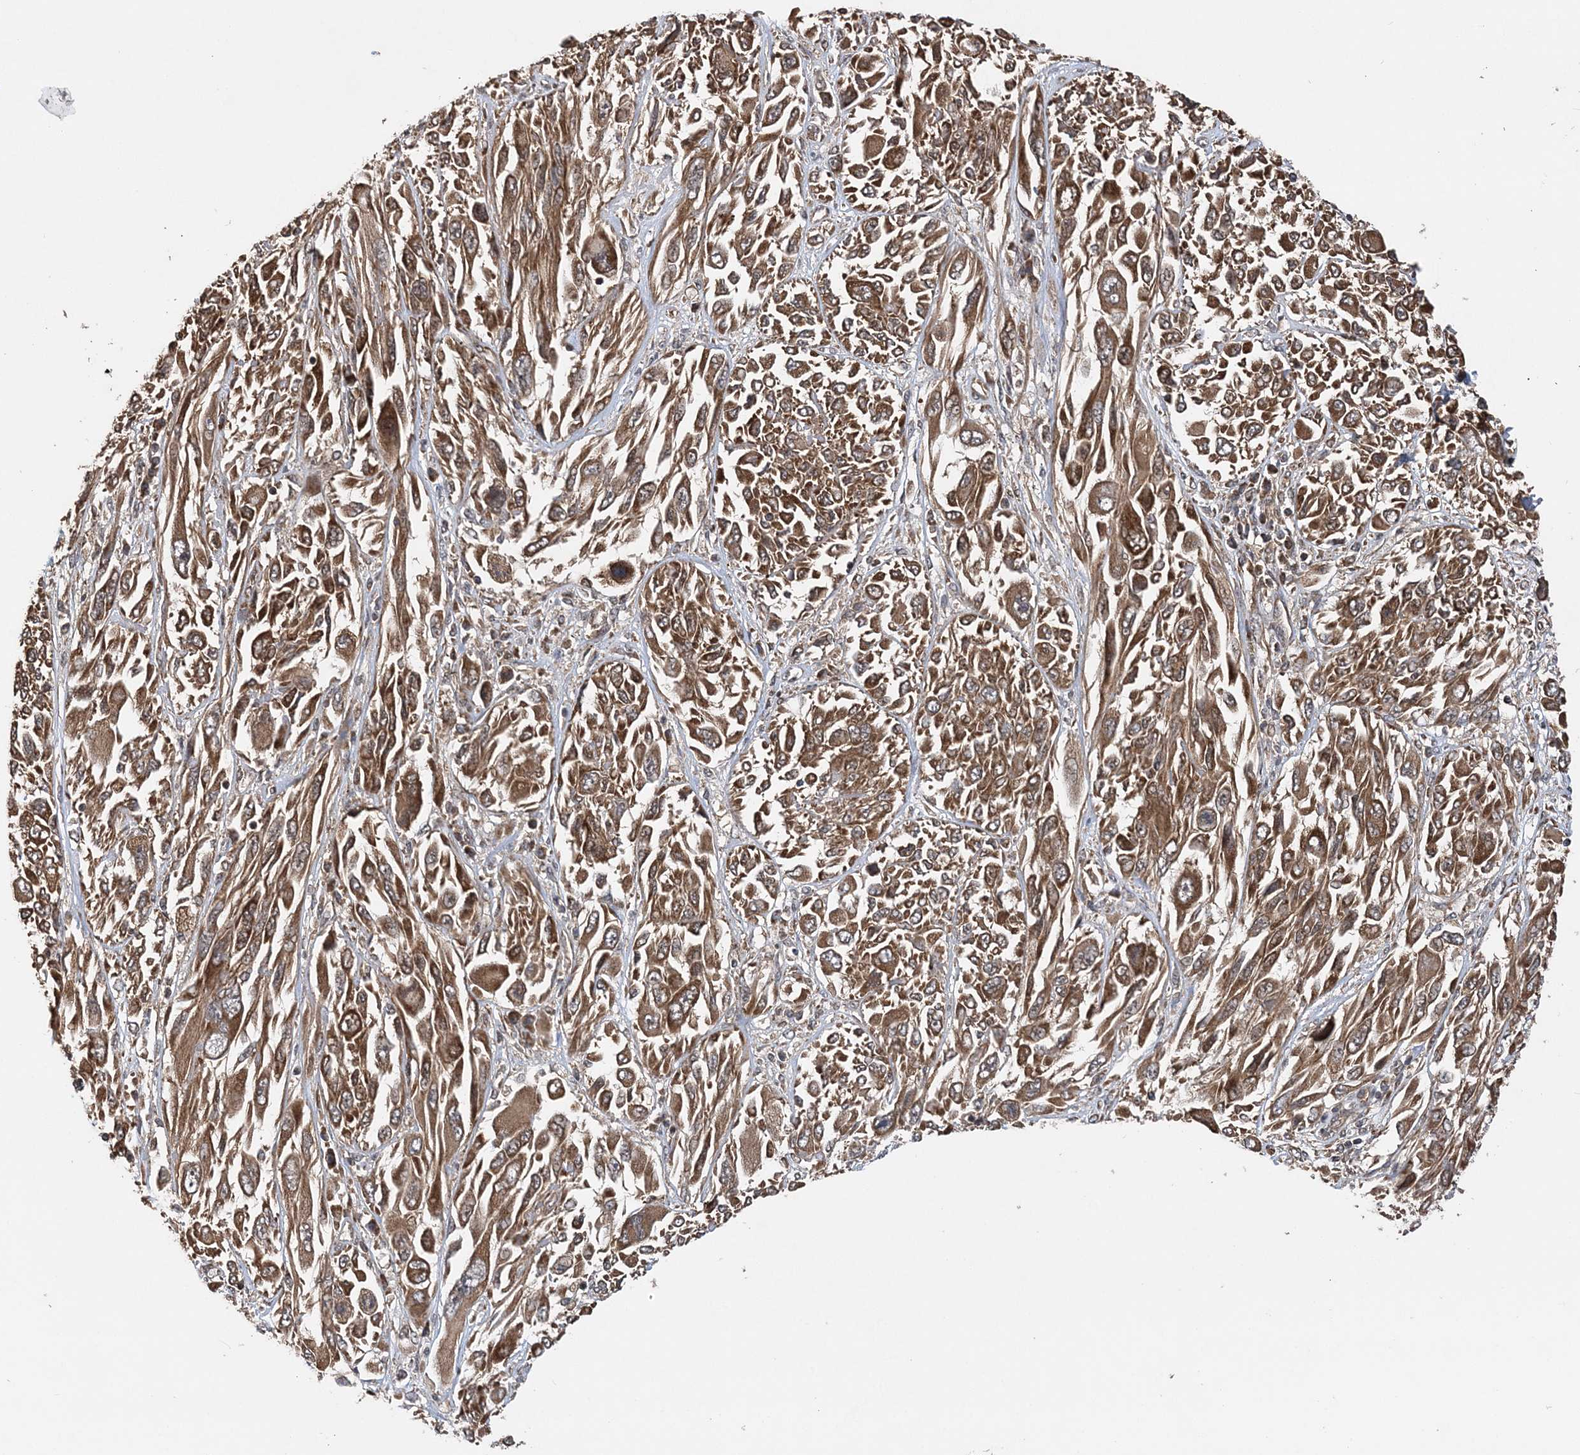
{"staining": {"intensity": "moderate", "quantity": ">75%", "location": "cytoplasmic/membranous"}, "tissue": "melanoma", "cell_type": "Tumor cells", "image_type": "cancer", "snomed": [{"axis": "morphology", "description": "Malignant melanoma, NOS"}, {"axis": "topography", "description": "Skin"}], "caption": "This image exhibits melanoma stained with immunohistochemistry to label a protein in brown. The cytoplasmic/membranous of tumor cells show moderate positivity for the protein. Nuclei are counter-stained blue.", "gene": "PCBP1", "patient": {"sex": "female", "age": 91}}